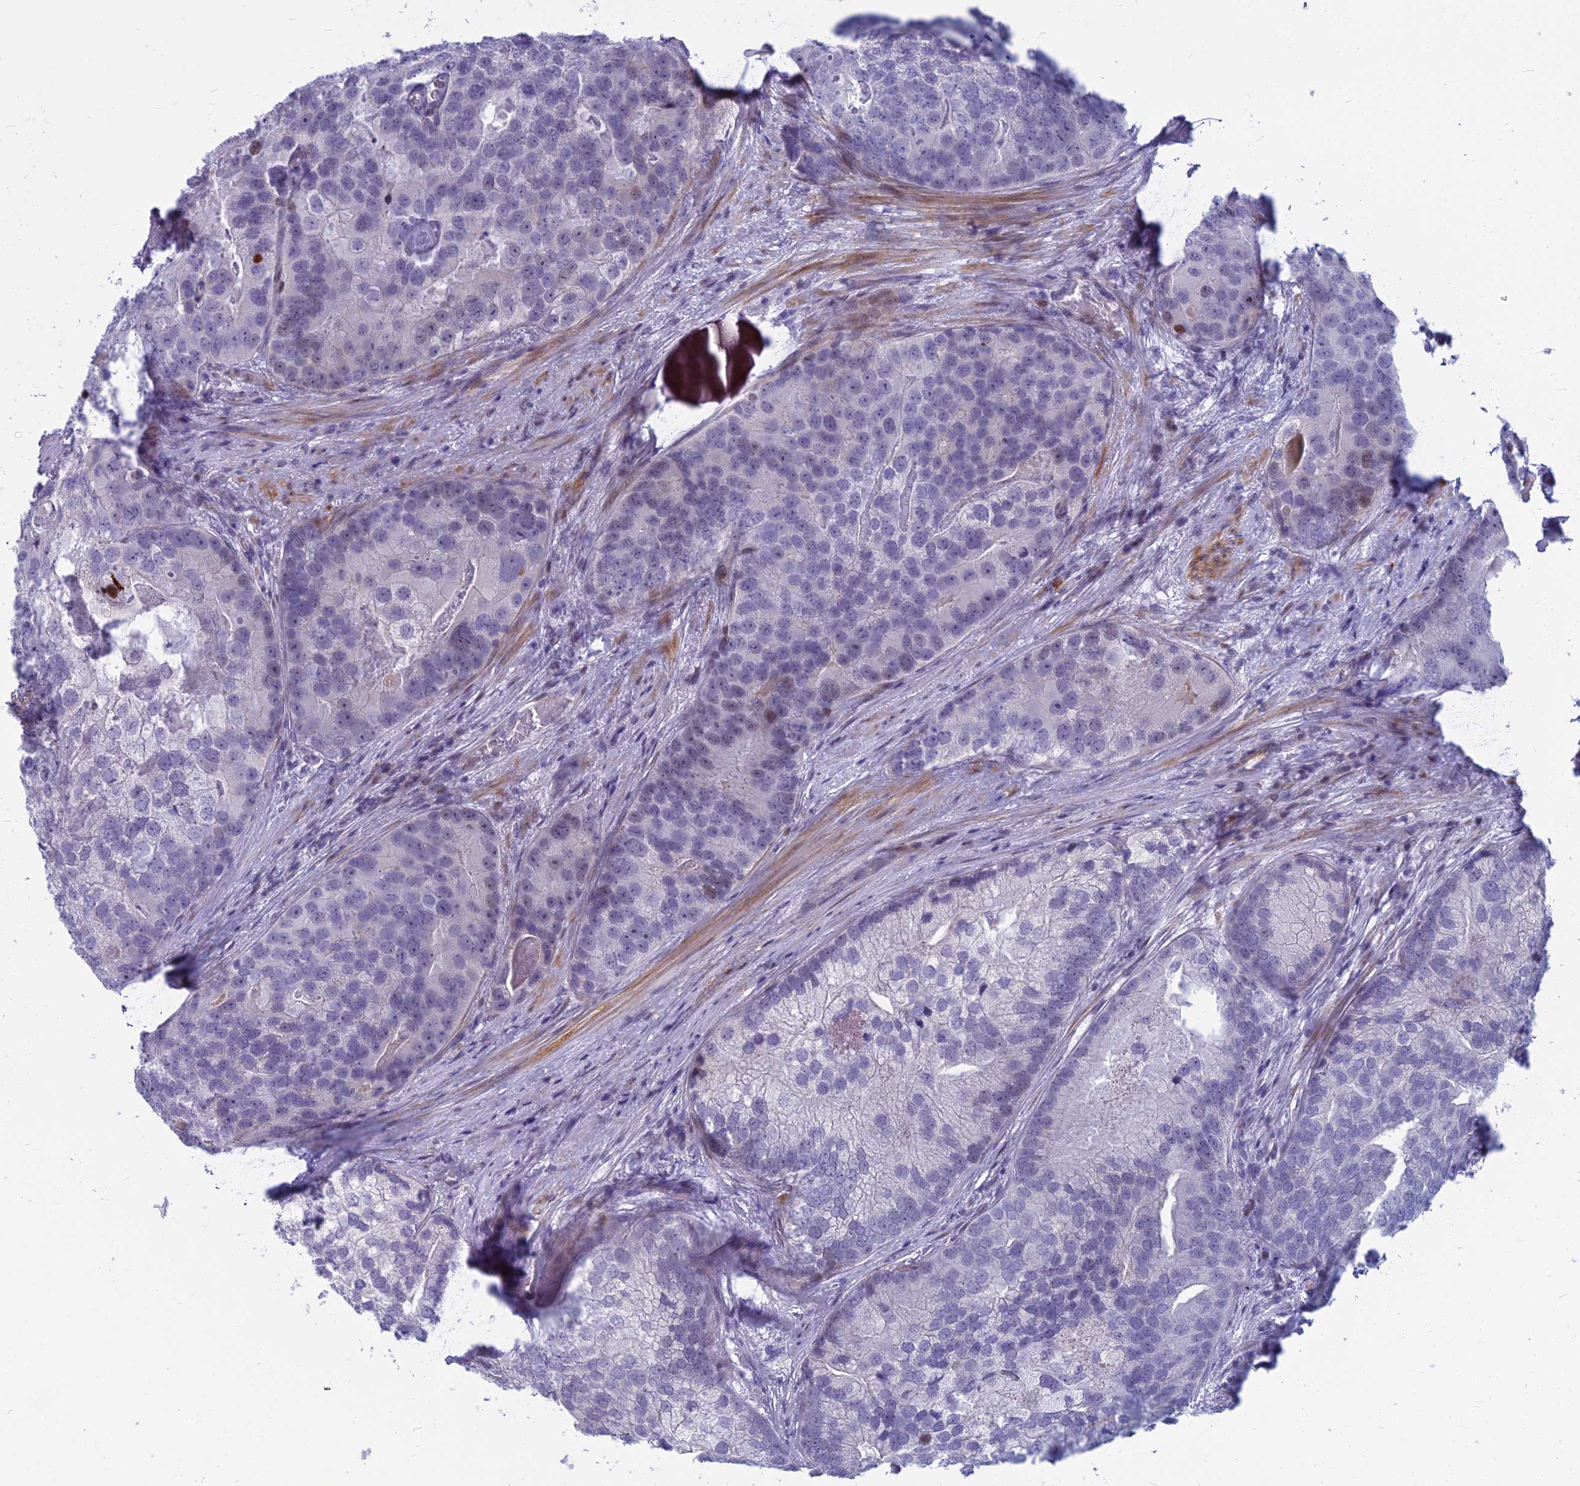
{"staining": {"intensity": "moderate", "quantity": "<25%", "location": "nuclear"}, "tissue": "prostate cancer", "cell_type": "Tumor cells", "image_type": "cancer", "snomed": [{"axis": "morphology", "description": "Adenocarcinoma, High grade"}, {"axis": "topography", "description": "Prostate"}], "caption": "This image demonstrates prostate cancer stained with IHC to label a protein in brown. The nuclear of tumor cells show moderate positivity for the protein. Nuclei are counter-stained blue.", "gene": "MYBPC2", "patient": {"sex": "male", "age": 62}}